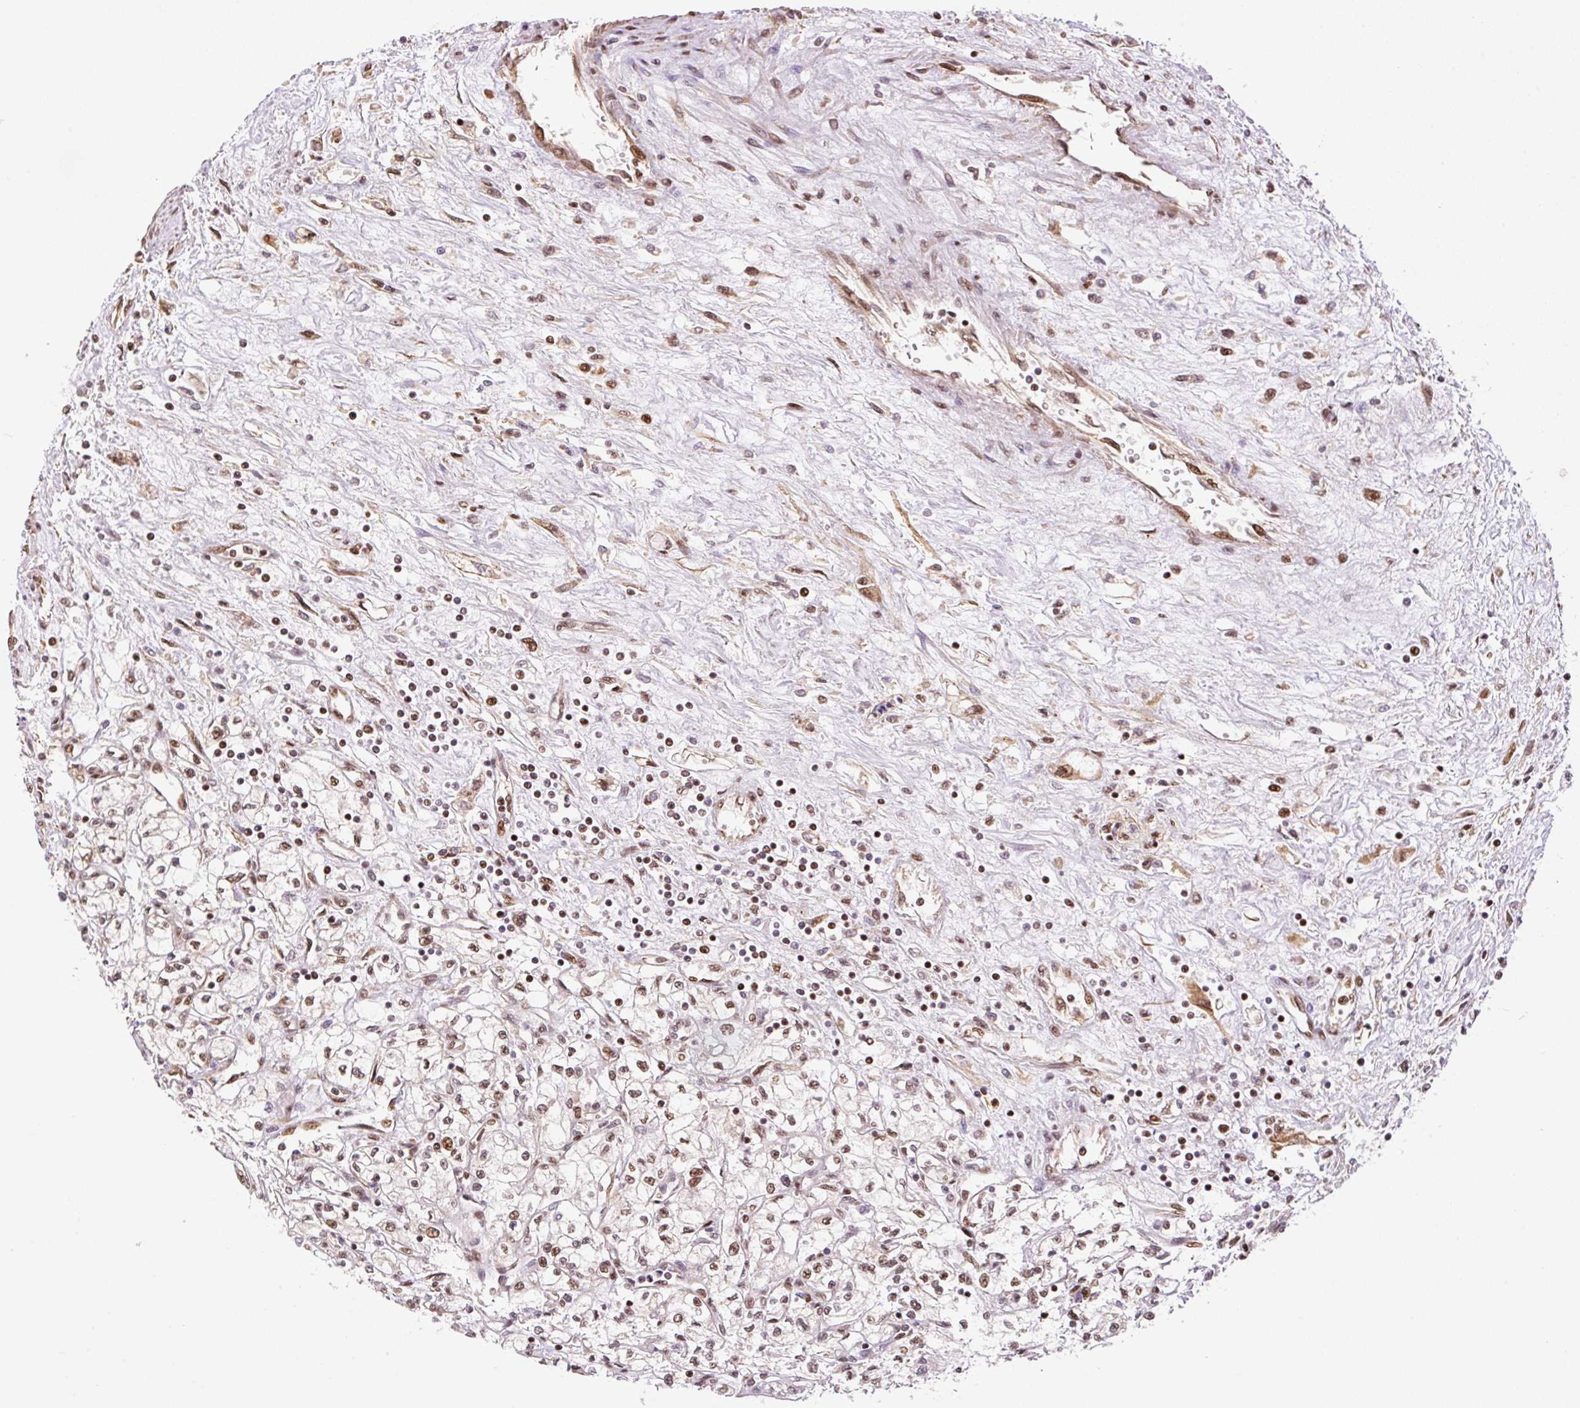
{"staining": {"intensity": "moderate", "quantity": ">75%", "location": "nuclear"}, "tissue": "renal cancer", "cell_type": "Tumor cells", "image_type": "cancer", "snomed": [{"axis": "morphology", "description": "Adenocarcinoma, NOS"}, {"axis": "topography", "description": "Kidney"}], "caption": "The micrograph demonstrates immunohistochemical staining of renal cancer (adenocarcinoma). There is moderate nuclear expression is present in approximately >75% of tumor cells.", "gene": "INTS8", "patient": {"sex": "male", "age": 59}}